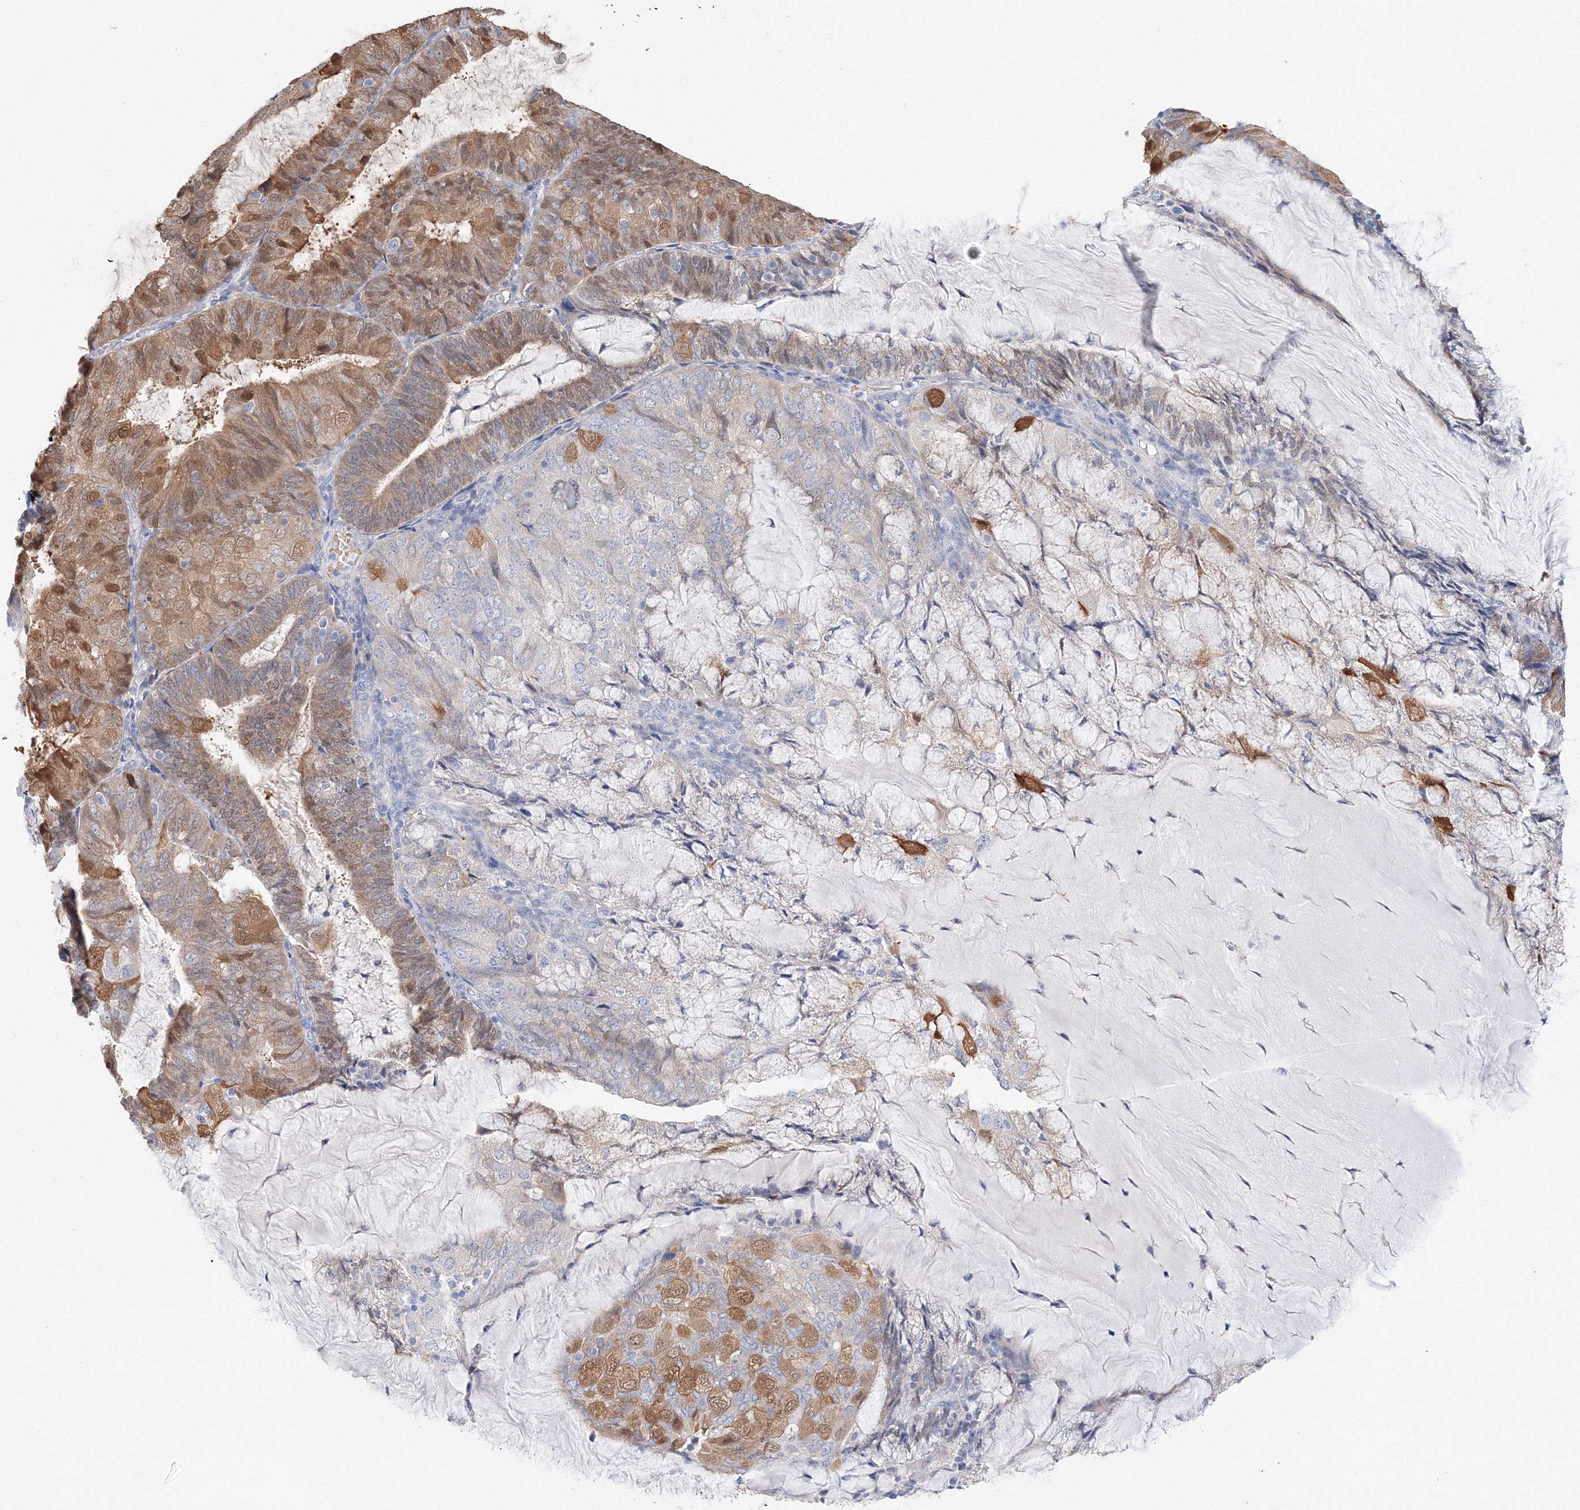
{"staining": {"intensity": "moderate", "quantity": "25%-75%", "location": "cytoplasmic/membranous"}, "tissue": "endometrial cancer", "cell_type": "Tumor cells", "image_type": "cancer", "snomed": [{"axis": "morphology", "description": "Adenocarcinoma, NOS"}, {"axis": "topography", "description": "Endometrium"}], "caption": "Immunohistochemical staining of endometrial cancer (adenocarcinoma) reveals medium levels of moderate cytoplasmic/membranous positivity in approximately 25%-75% of tumor cells. (IHC, brightfield microscopy, high magnification).", "gene": "TAMM41", "patient": {"sex": "female", "age": 81}}